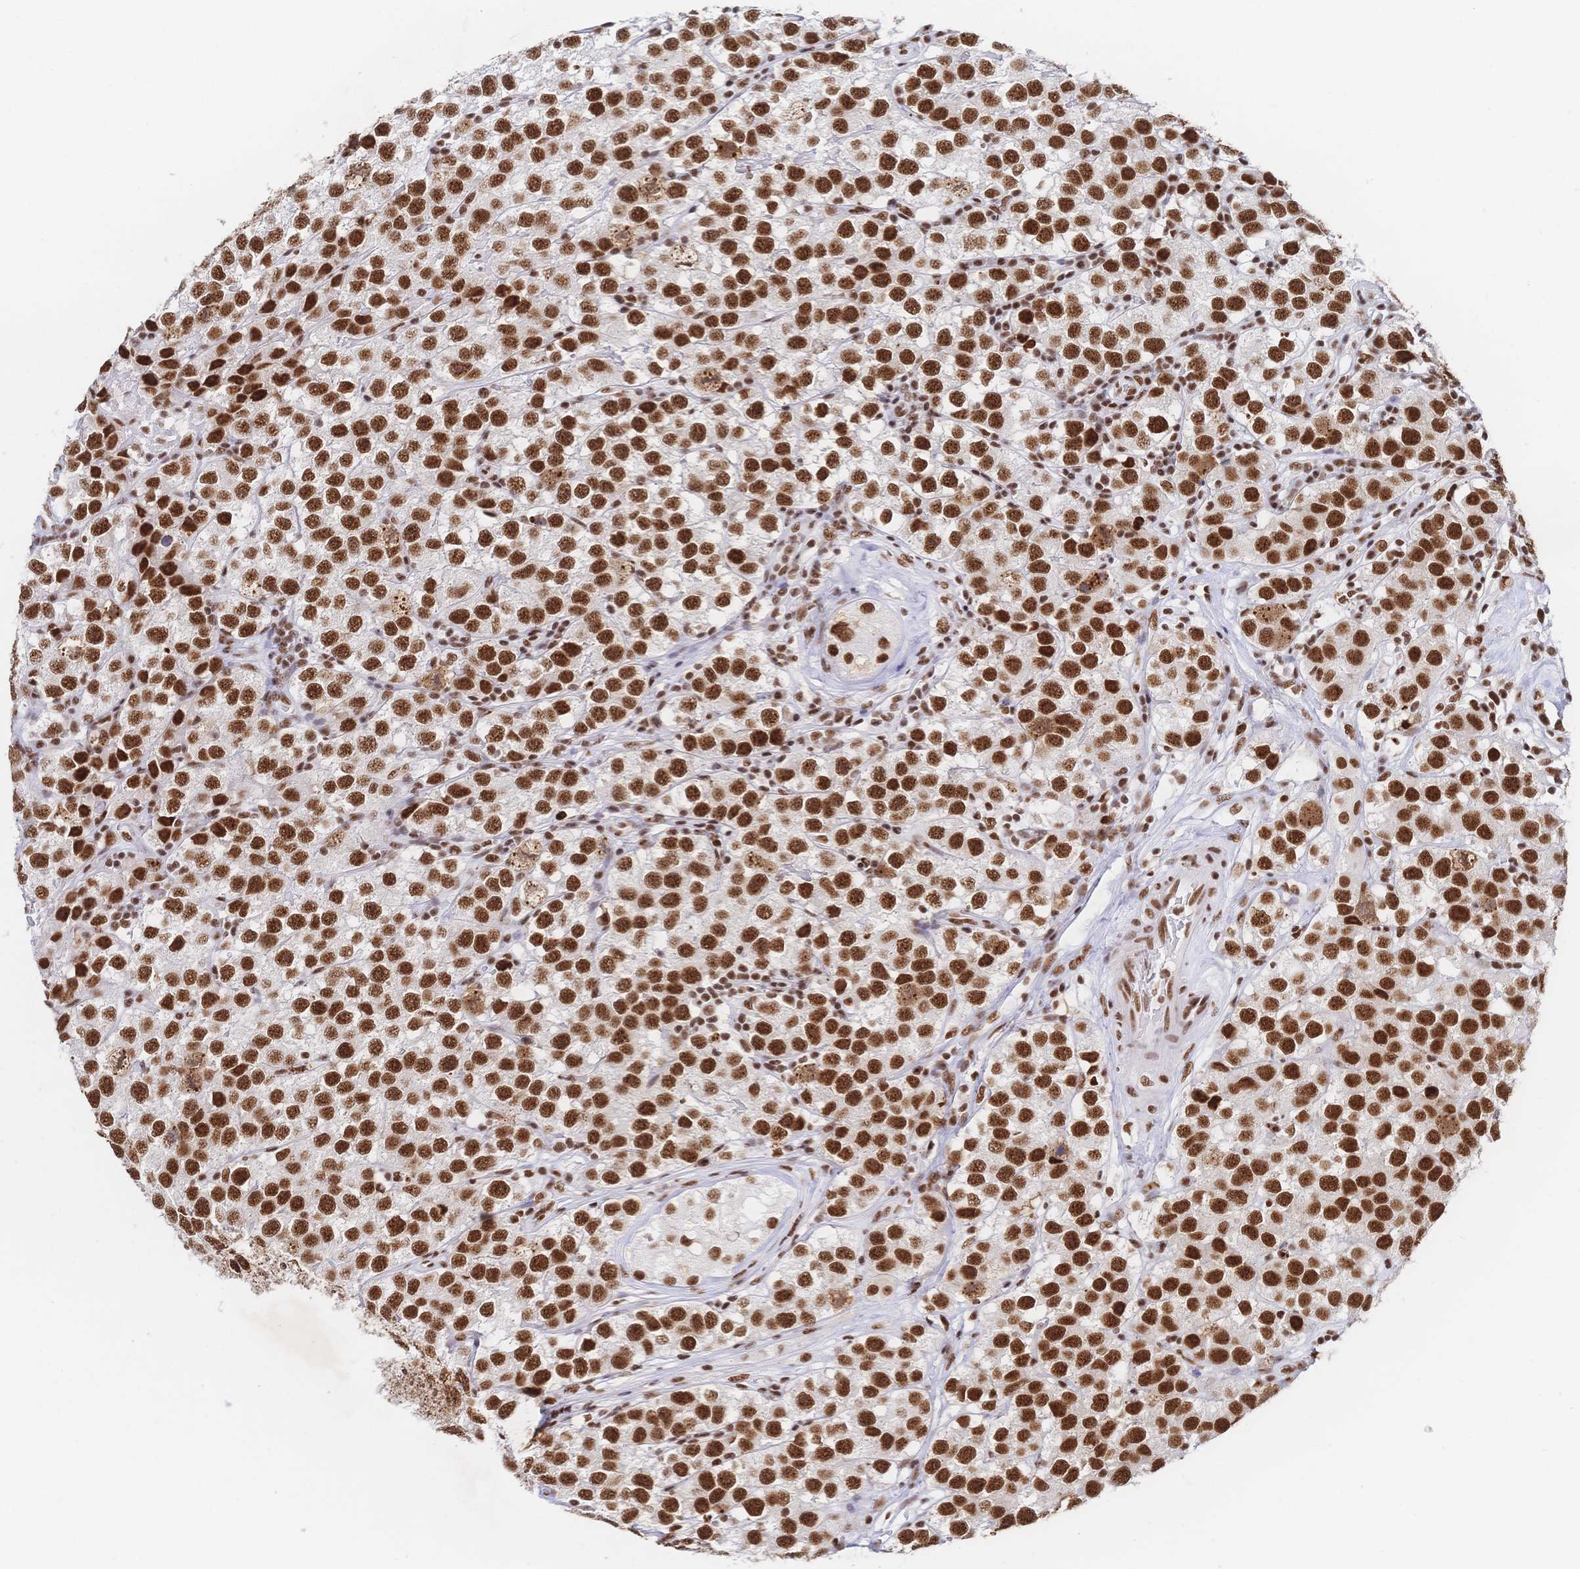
{"staining": {"intensity": "strong", "quantity": ">75%", "location": "nuclear"}, "tissue": "testis cancer", "cell_type": "Tumor cells", "image_type": "cancer", "snomed": [{"axis": "morphology", "description": "Seminoma, NOS"}, {"axis": "topography", "description": "Testis"}], "caption": "Immunohistochemistry of human testis seminoma reveals high levels of strong nuclear expression in approximately >75% of tumor cells. (DAB IHC with brightfield microscopy, high magnification).", "gene": "SRSF1", "patient": {"sex": "male", "age": 34}}